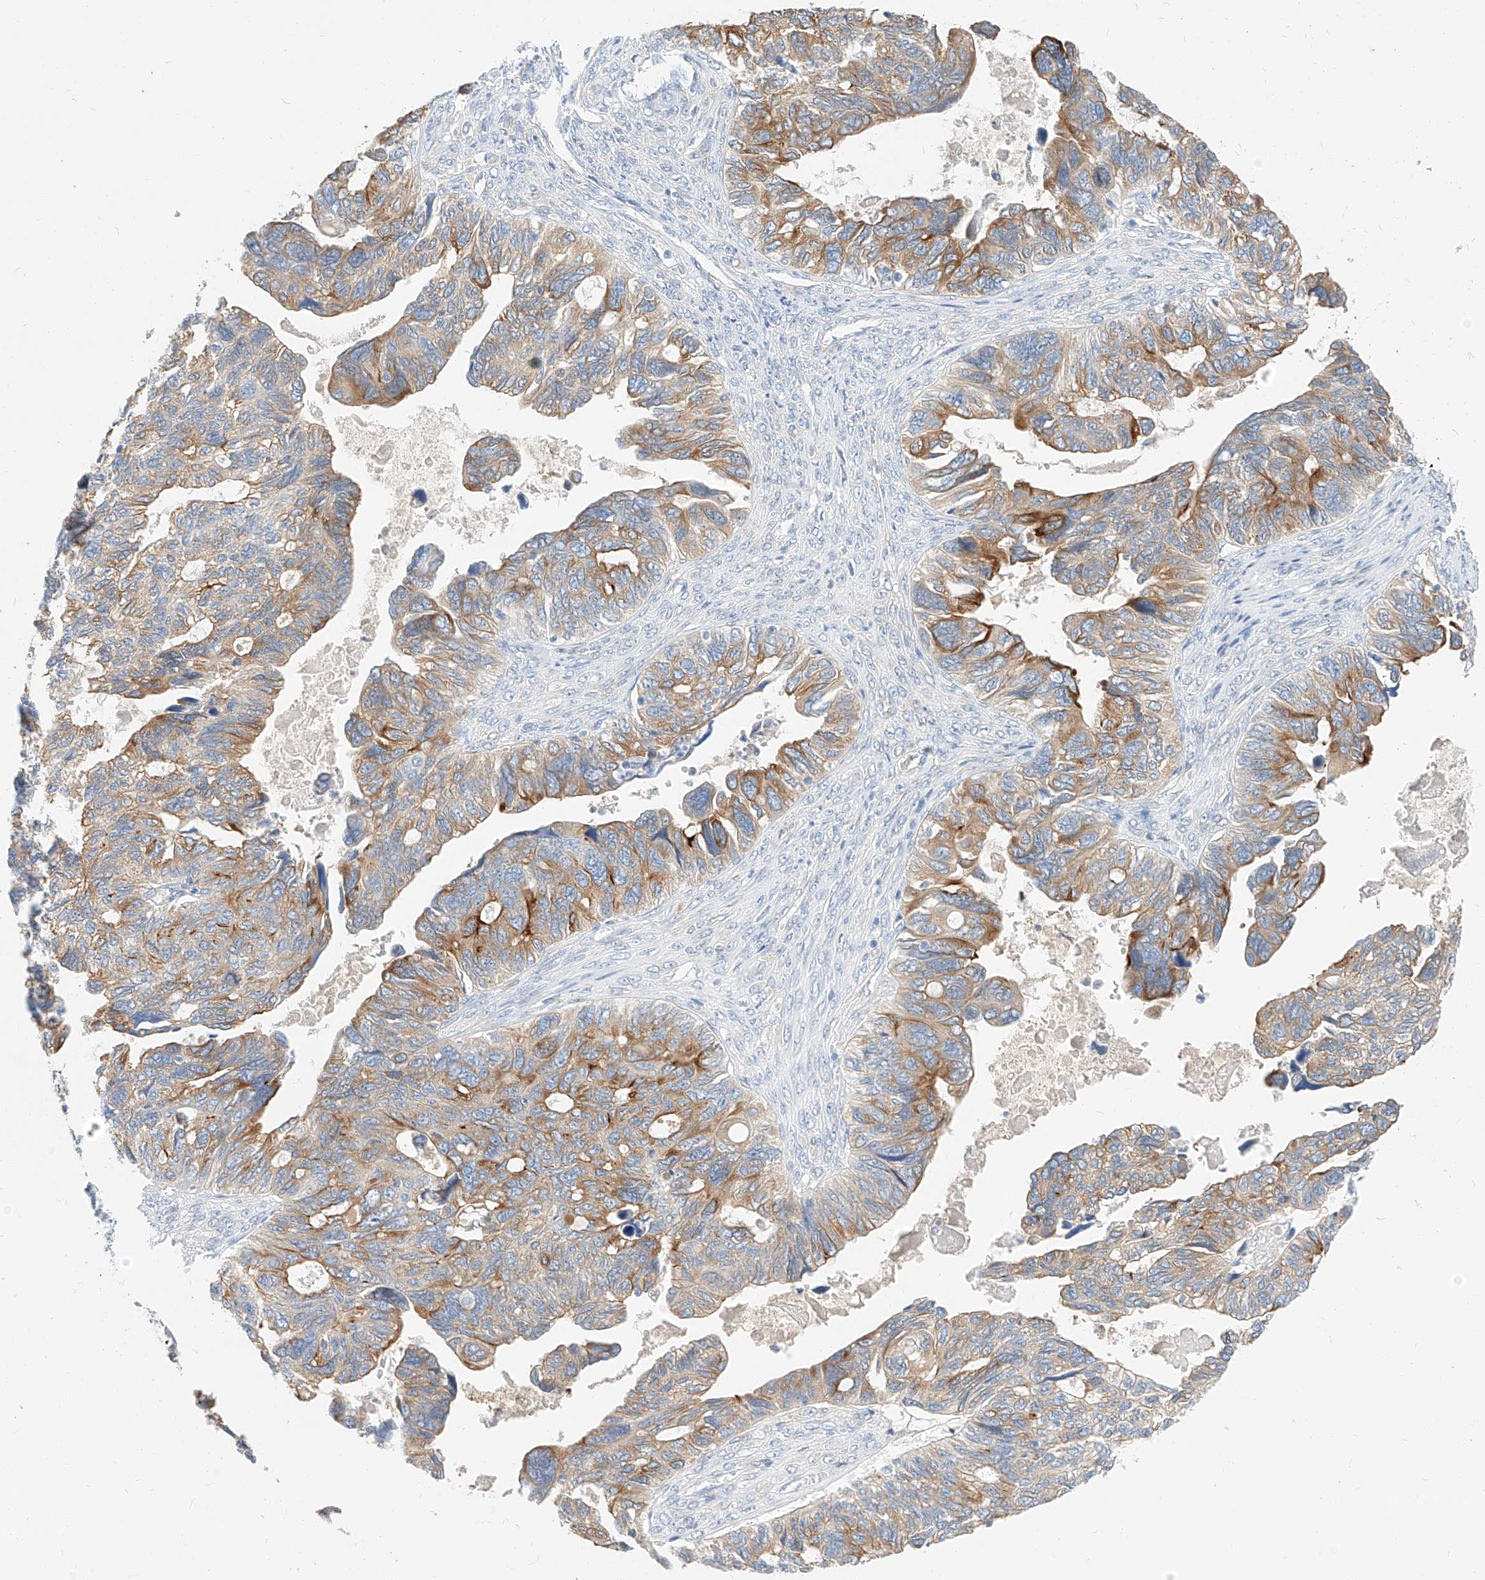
{"staining": {"intensity": "moderate", "quantity": ">75%", "location": "cytoplasmic/membranous"}, "tissue": "ovarian cancer", "cell_type": "Tumor cells", "image_type": "cancer", "snomed": [{"axis": "morphology", "description": "Cystadenocarcinoma, serous, NOS"}, {"axis": "topography", "description": "Ovary"}], "caption": "IHC histopathology image of ovarian cancer stained for a protein (brown), which demonstrates medium levels of moderate cytoplasmic/membranous positivity in approximately >75% of tumor cells.", "gene": "MAP7", "patient": {"sex": "female", "age": 79}}